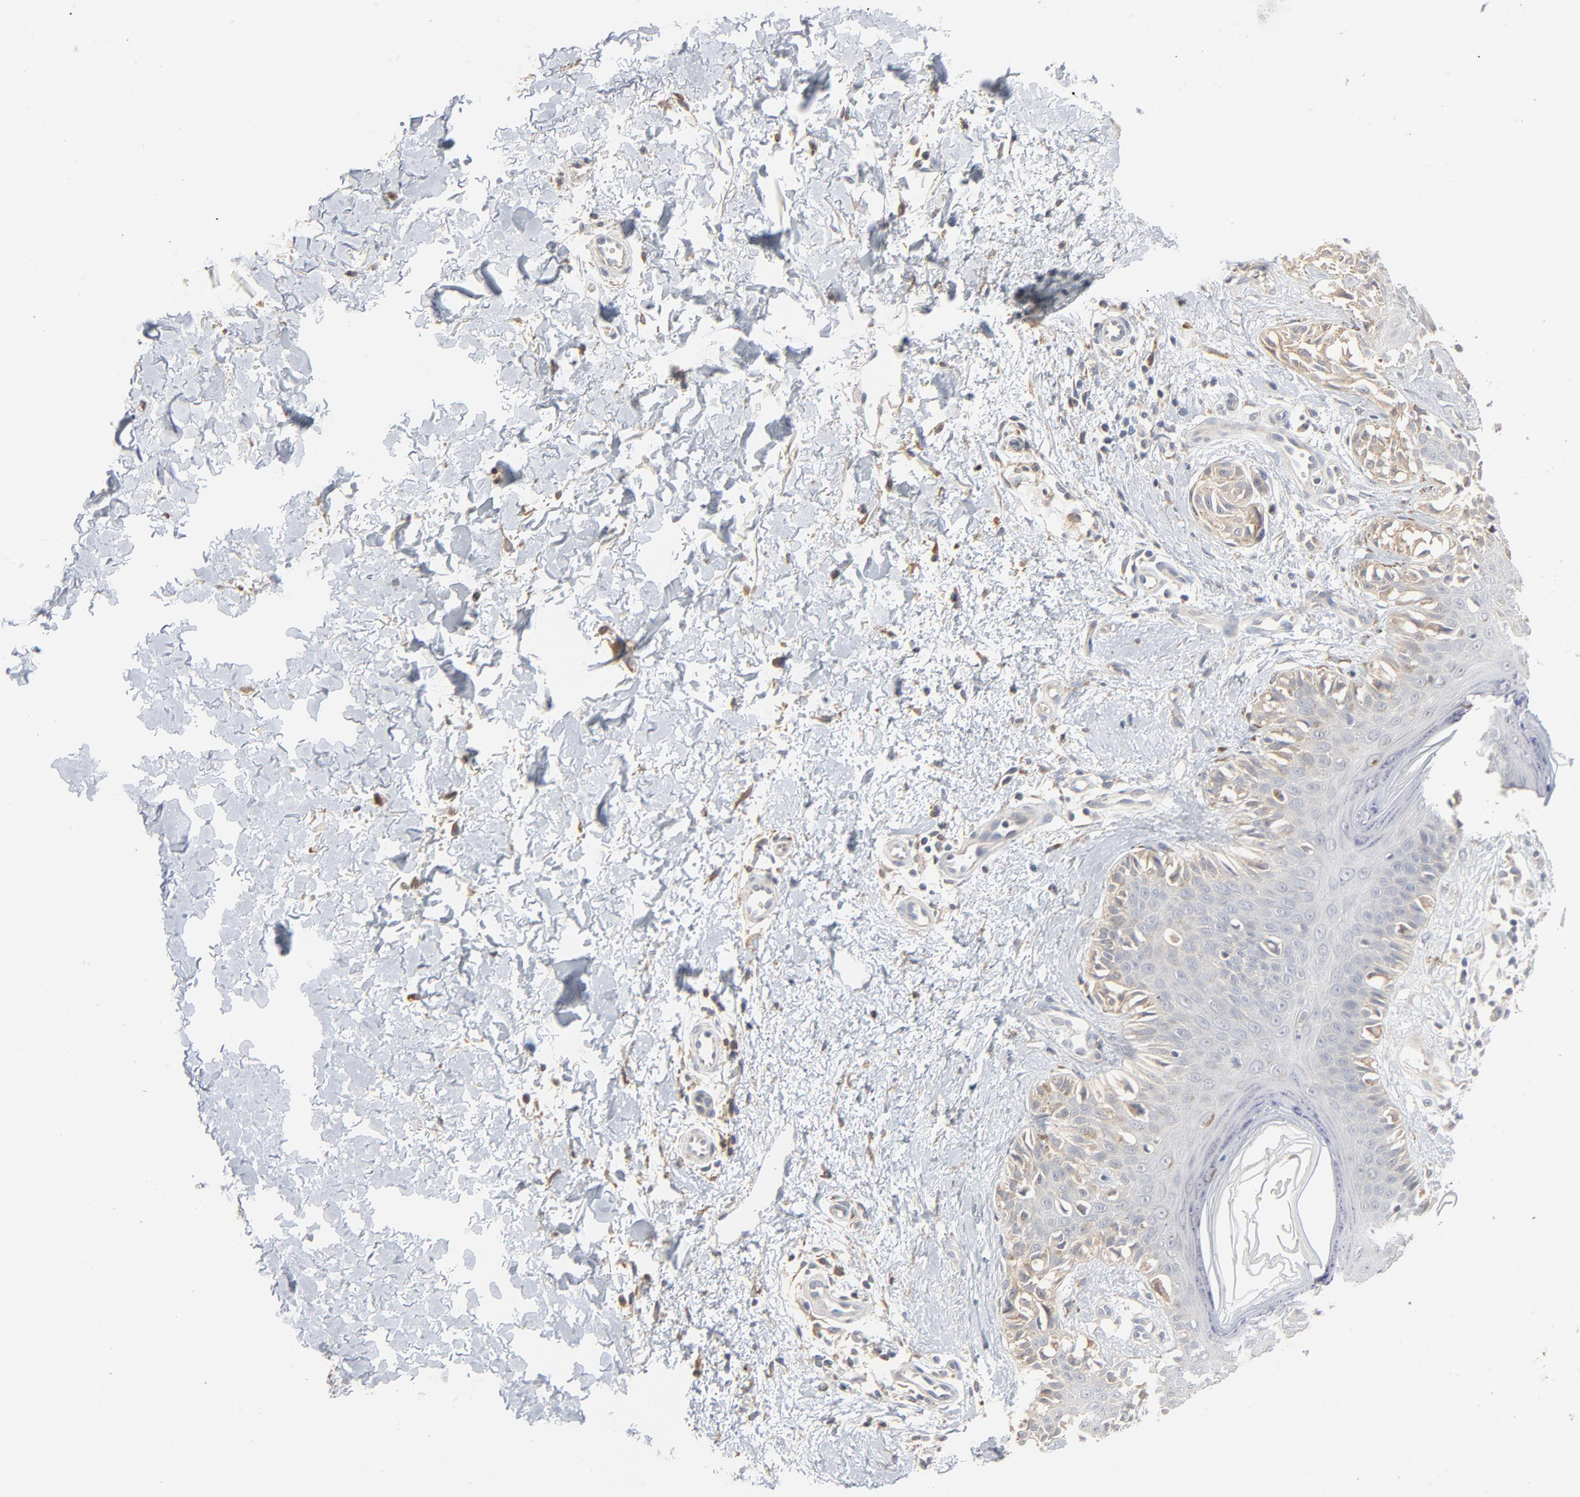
{"staining": {"intensity": "weak", "quantity": ">75%", "location": "cytoplasmic/membranous"}, "tissue": "melanoma", "cell_type": "Tumor cells", "image_type": "cancer", "snomed": [{"axis": "morphology", "description": "Normal tissue, NOS"}, {"axis": "morphology", "description": "Malignant melanoma, NOS"}, {"axis": "topography", "description": "Skin"}], "caption": "Immunohistochemistry image of malignant melanoma stained for a protein (brown), which displays low levels of weak cytoplasmic/membranous positivity in approximately >75% of tumor cells.", "gene": "ZDHHC8", "patient": {"sex": "male", "age": 83}}